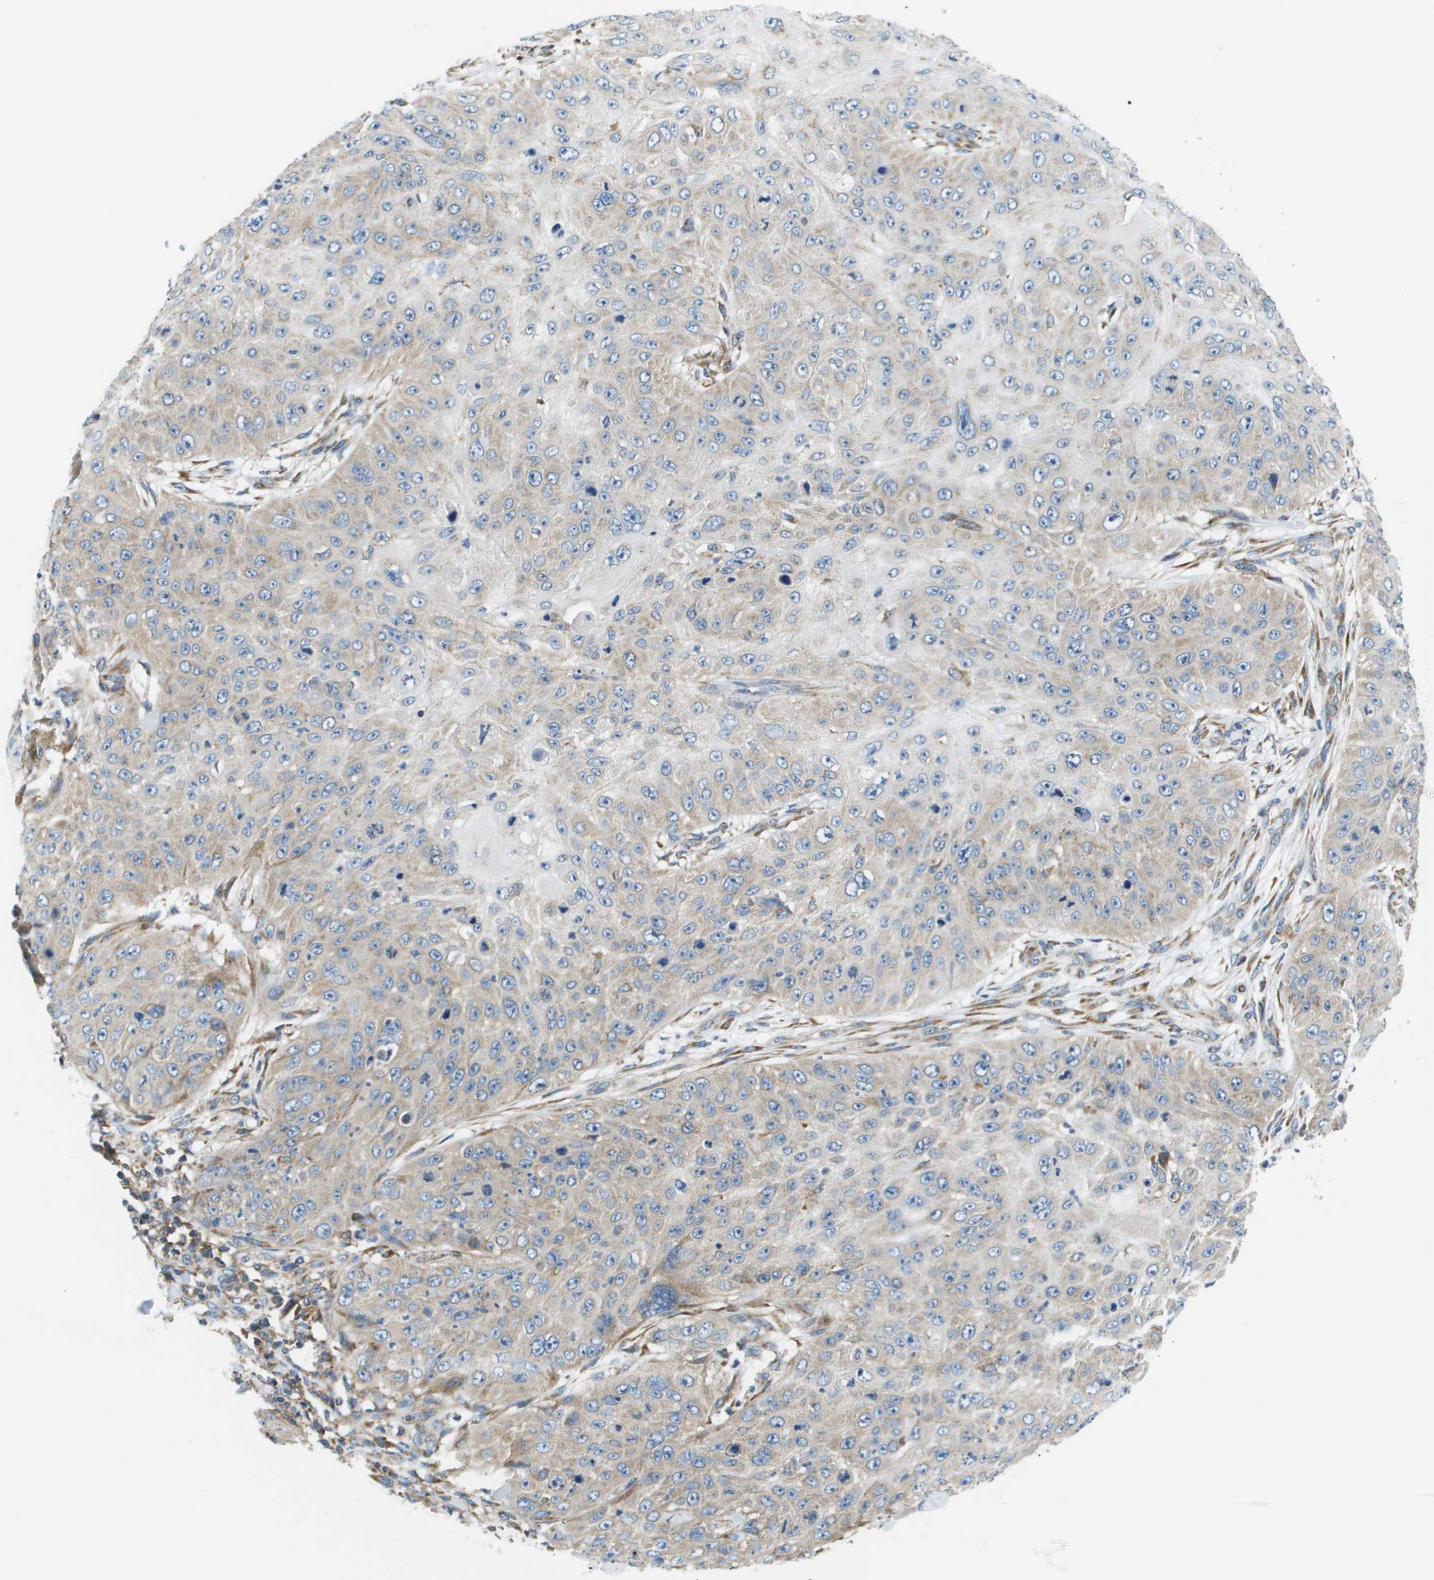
{"staining": {"intensity": "weak", "quantity": ">75%", "location": "cytoplasmic/membranous"}, "tissue": "skin cancer", "cell_type": "Tumor cells", "image_type": "cancer", "snomed": [{"axis": "morphology", "description": "Squamous cell carcinoma, NOS"}, {"axis": "topography", "description": "Skin"}], "caption": "Human skin cancer stained with a brown dye shows weak cytoplasmic/membranous positive staining in approximately >75% of tumor cells.", "gene": "TAOK3", "patient": {"sex": "female", "age": 80}}